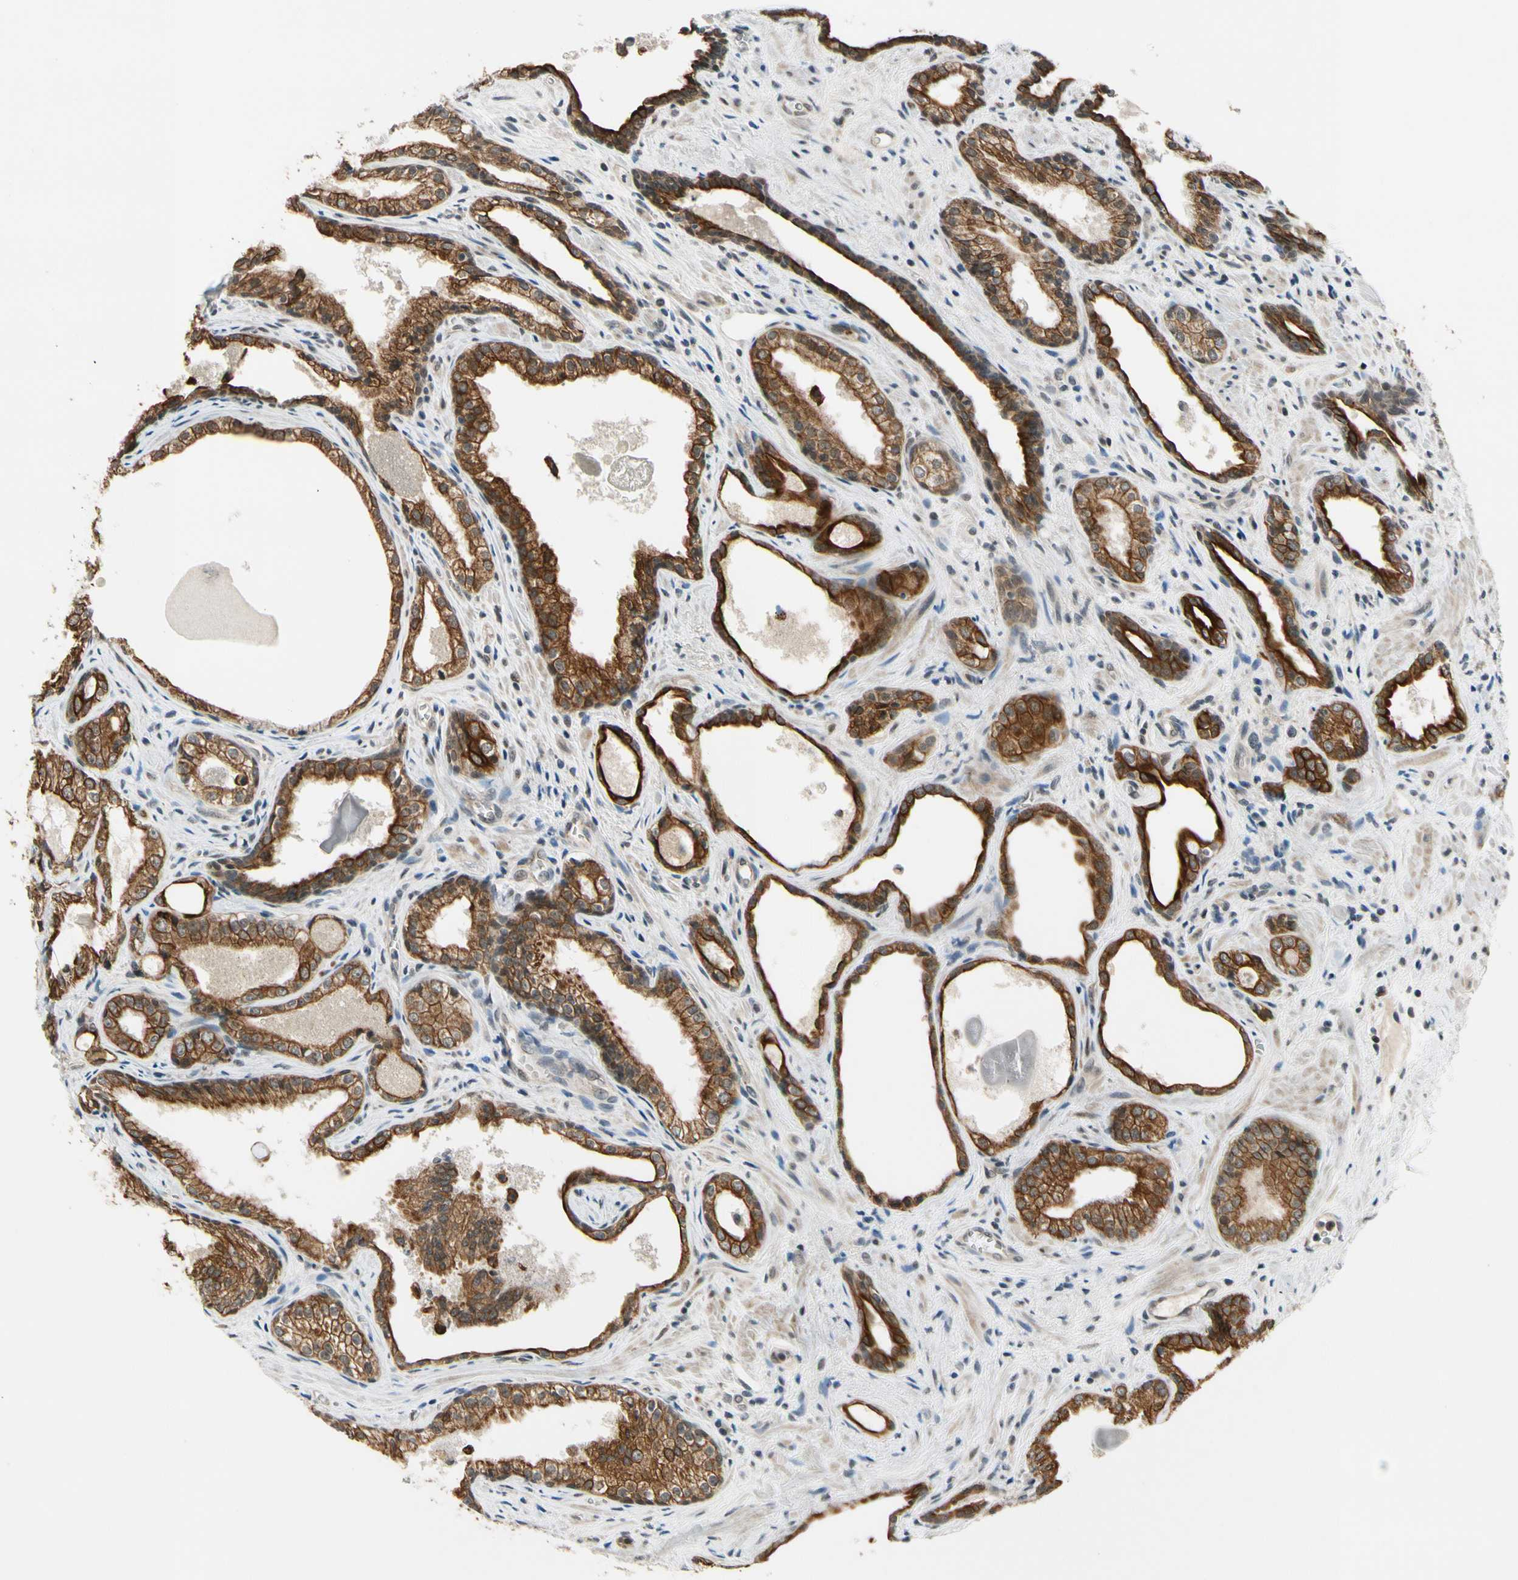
{"staining": {"intensity": "strong", "quantity": ">75%", "location": "cytoplasmic/membranous"}, "tissue": "prostate cancer", "cell_type": "Tumor cells", "image_type": "cancer", "snomed": [{"axis": "morphology", "description": "Adenocarcinoma, Low grade"}, {"axis": "topography", "description": "Prostate"}], "caption": "DAB immunohistochemical staining of human prostate cancer (adenocarcinoma (low-grade)) shows strong cytoplasmic/membranous protein expression in about >75% of tumor cells.", "gene": "TAF12", "patient": {"sex": "male", "age": 60}}